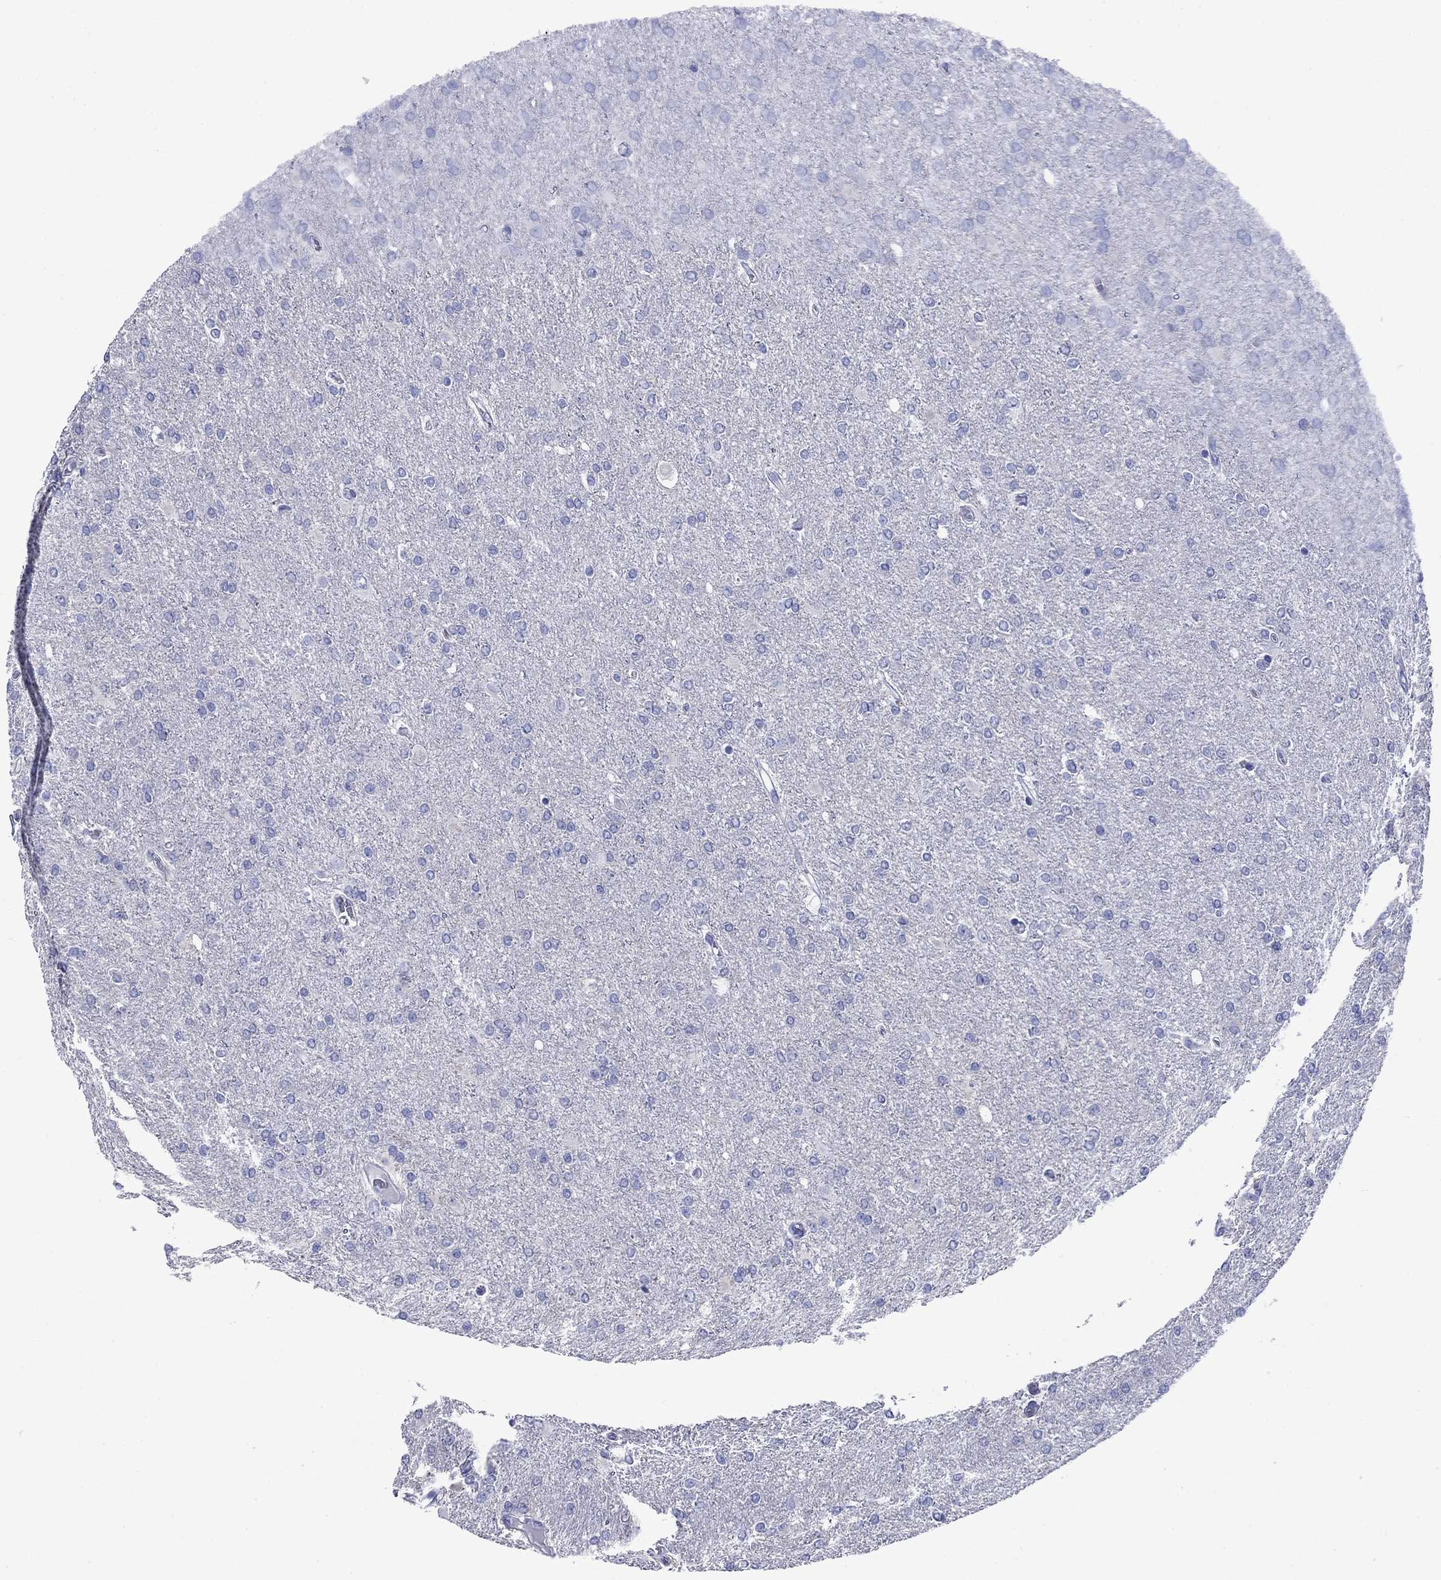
{"staining": {"intensity": "negative", "quantity": "none", "location": "none"}, "tissue": "glioma", "cell_type": "Tumor cells", "image_type": "cancer", "snomed": [{"axis": "morphology", "description": "Glioma, malignant, High grade"}, {"axis": "topography", "description": "Cerebral cortex"}], "caption": "Tumor cells show no significant positivity in malignant high-grade glioma. (DAB IHC with hematoxylin counter stain).", "gene": "GIP", "patient": {"sex": "male", "age": 70}}